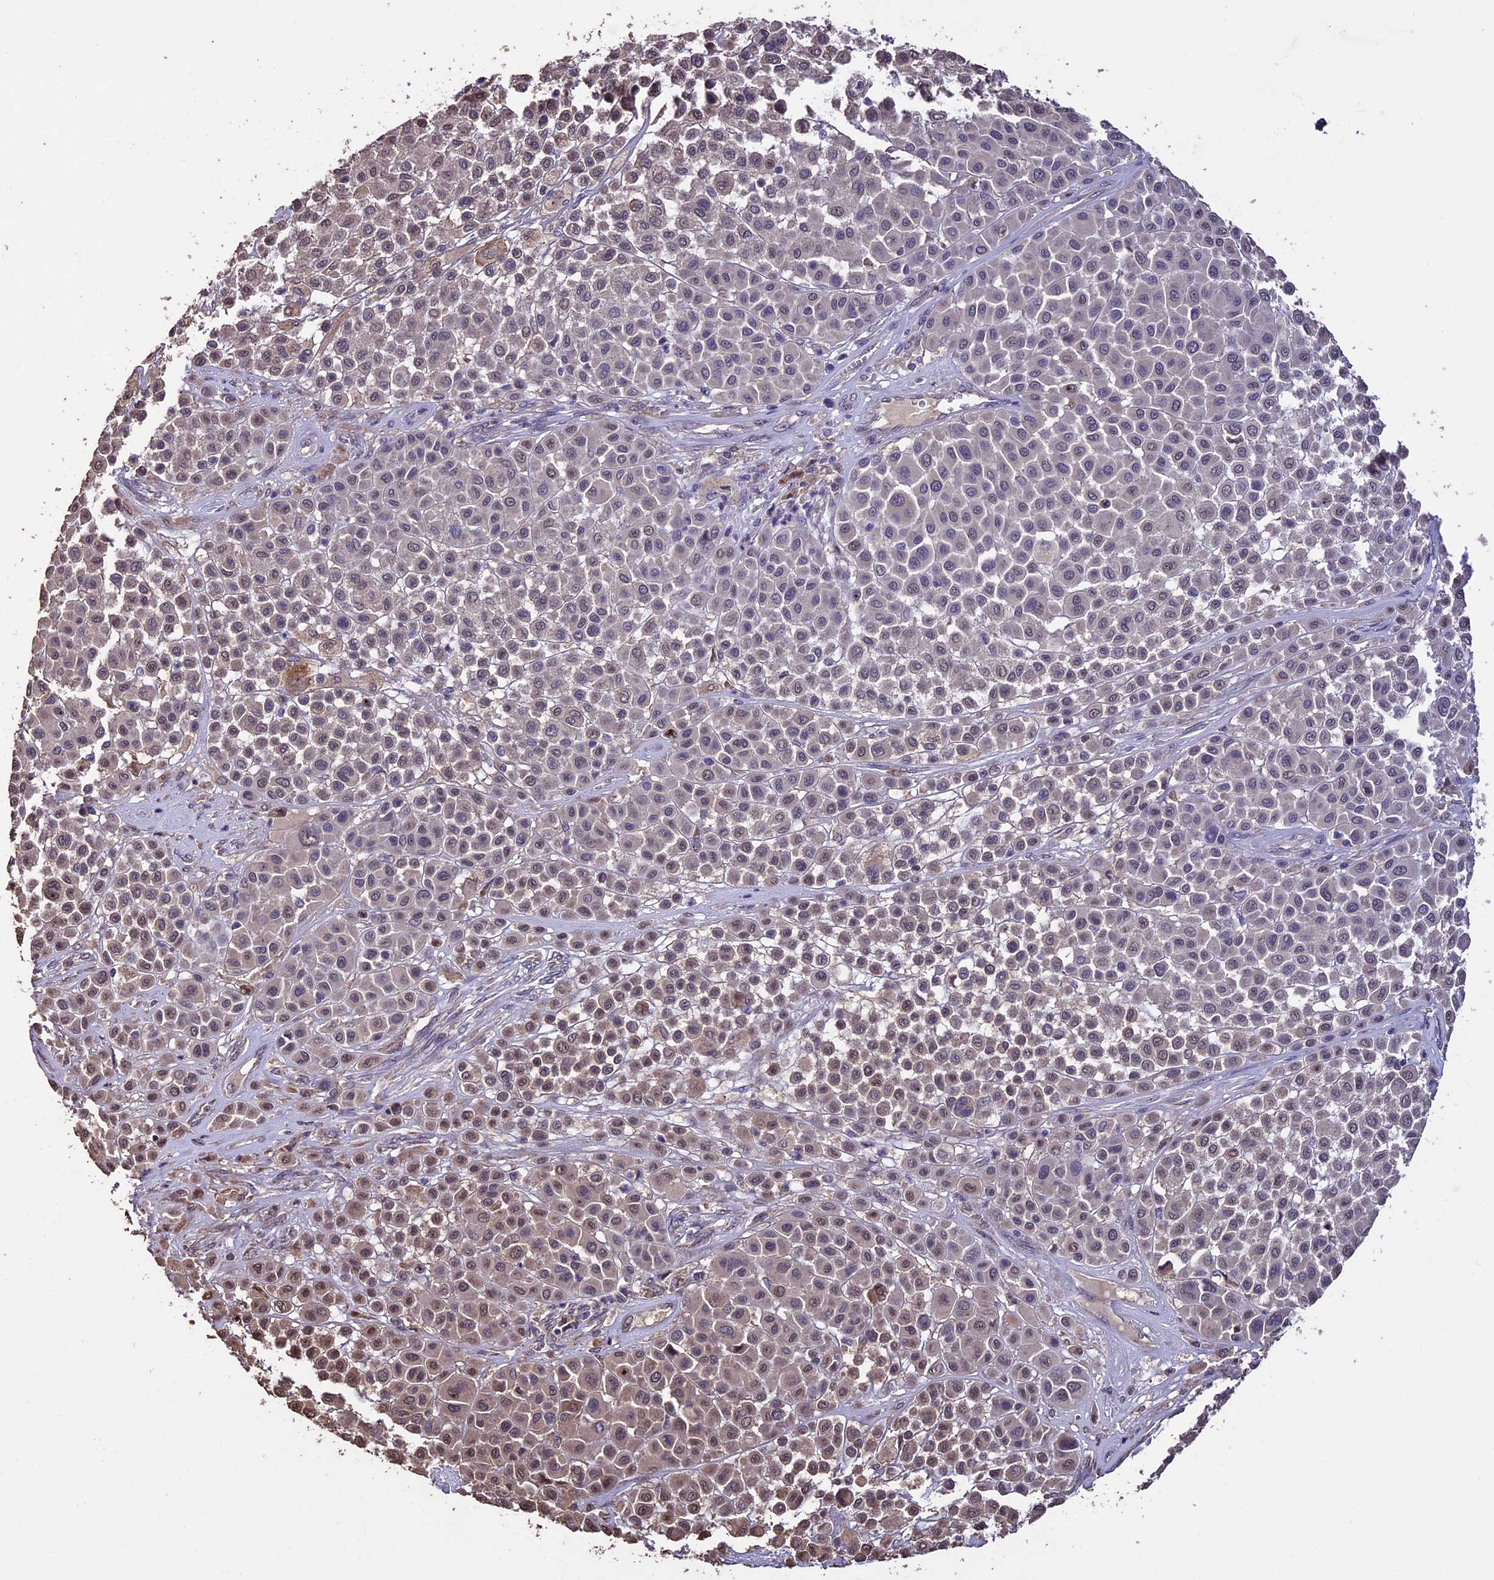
{"staining": {"intensity": "moderate", "quantity": "<25%", "location": "cytoplasmic/membranous,nuclear"}, "tissue": "melanoma", "cell_type": "Tumor cells", "image_type": "cancer", "snomed": [{"axis": "morphology", "description": "Malignant melanoma, Metastatic site"}, {"axis": "topography", "description": "Soft tissue"}], "caption": "Human malignant melanoma (metastatic site) stained for a protein (brown) shows moderate cytoplasmic/membranous and nuclear positive positivity in about <25% of tumor cells.", "gene": "DIS3L", "patient": {"sex": "male", "age": 41}}